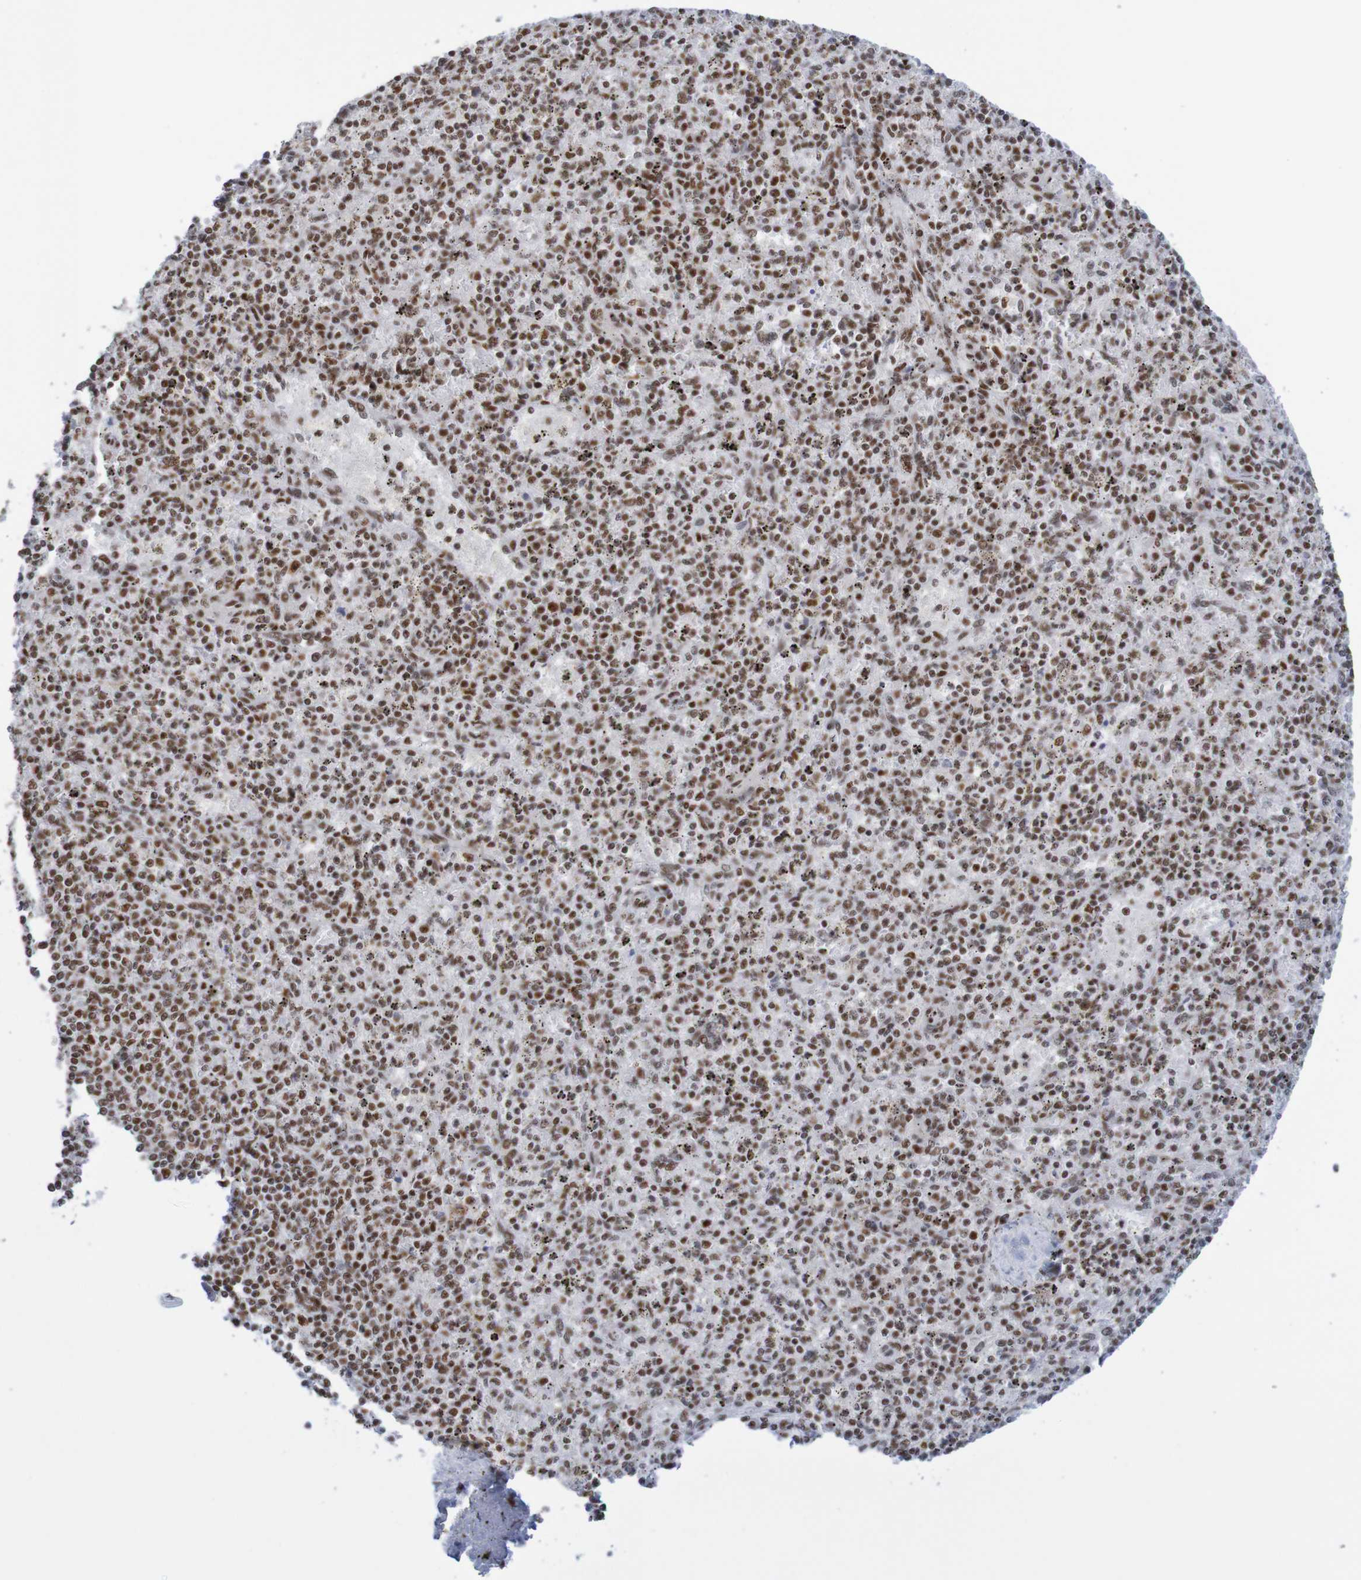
{"staining": {"intensity": "strong", "quantity": ">75%", "location": "nuclear"}, "tissue": "spleen", "cell_type": "Cells in red pulp", "image_type": "normal", "snomed": [{"axis": "morphology", "description": "Normal tissue, NOS"}, {"axis": "topography", "description": "Spleen"}], "caption": "About >75% of cells in red pulp in unremarkable human spleen exhibit strong nuclear protein expression as visualized by brown immunohistochemical staining.", "gene": "THRAP3", "patient": {"sex": "male", "age": 72}}